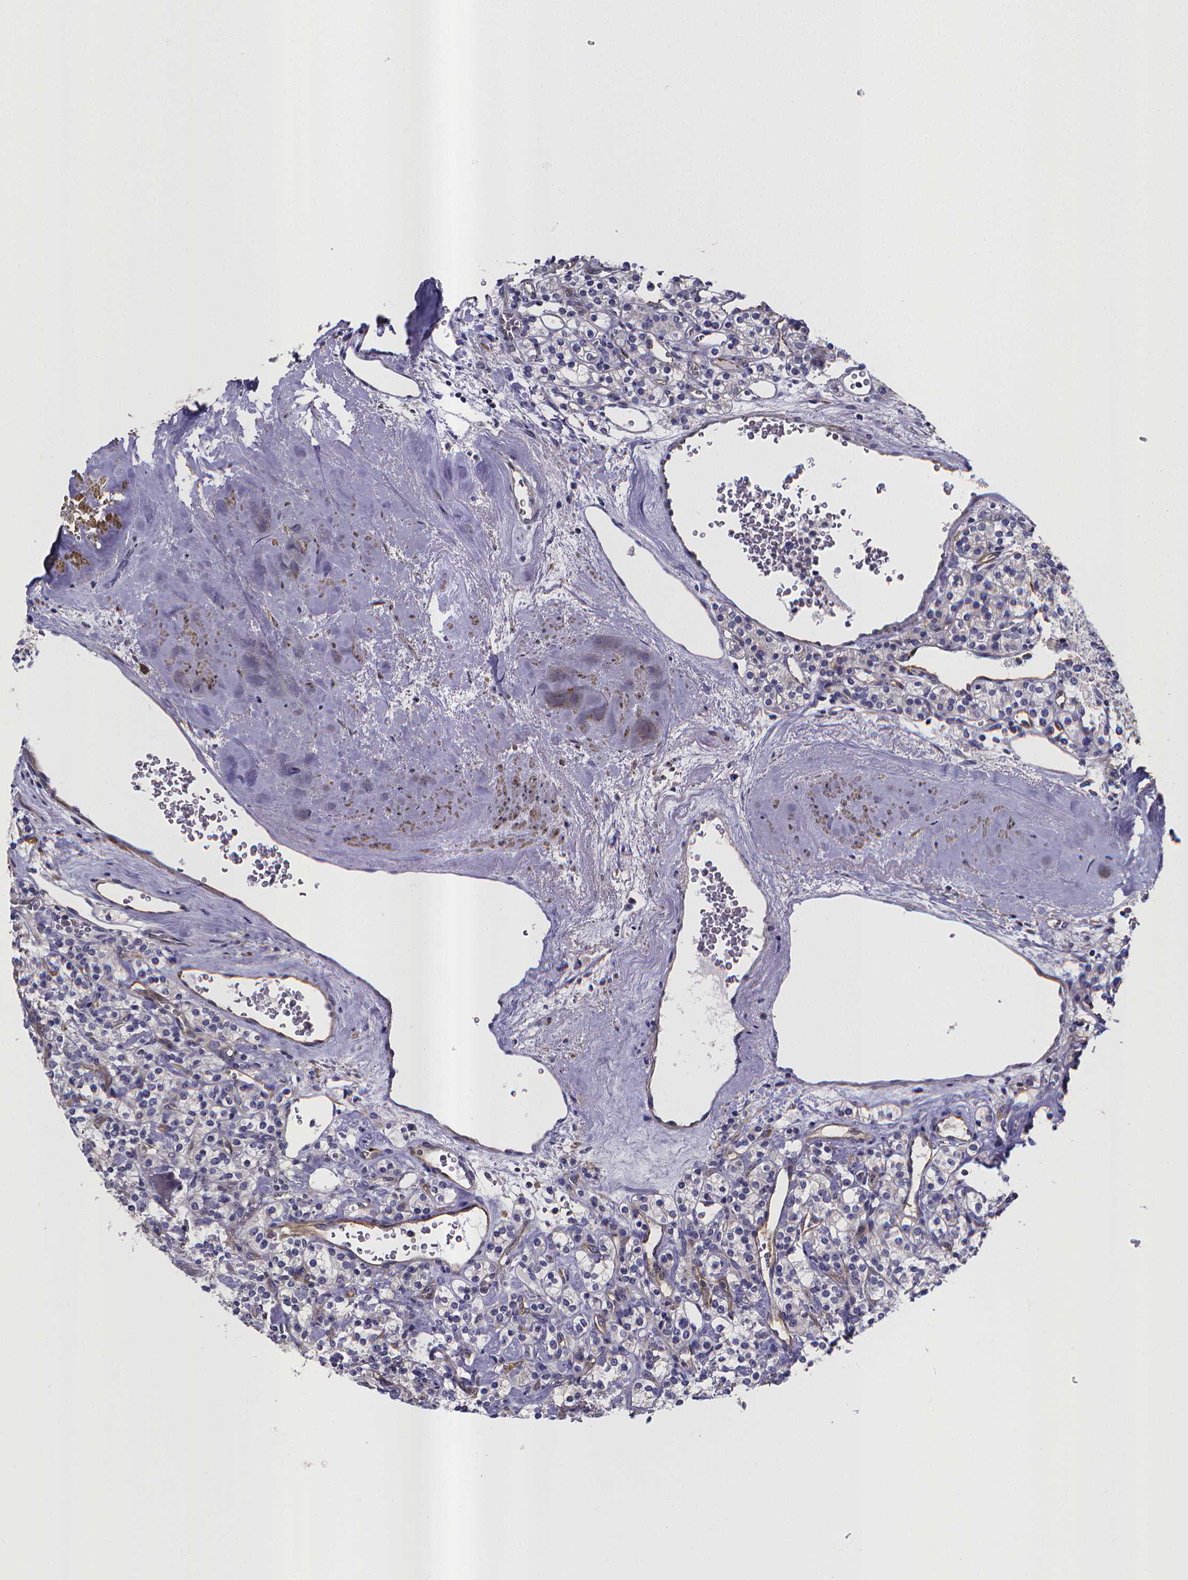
{"staining": {"intensity": "negative", "quantity": "none", "location": "none"}, "tissue": "renal cancer", "cell_type": "Tumor cells", "image_type": "cancer", "snomed": [{"axis": "morphology", "description": "Adenocarcinoma, NOS"}, {"axis": "topography", "description": "Kidney"}], "caption": "Immunohistochemistry histopathology image of neoplastic tissue: human adenocarcinoma (renal) stained with DAB shows no significant protein staining in tumor cells. Brightfield microscopy of IHC stained with DAB (3,3'-diaminobenzidine) (brown) and hematoxylin (blue), captured at high magnification.", "gene": "RERG", "patient": {"sex": "male", "age": 77}}